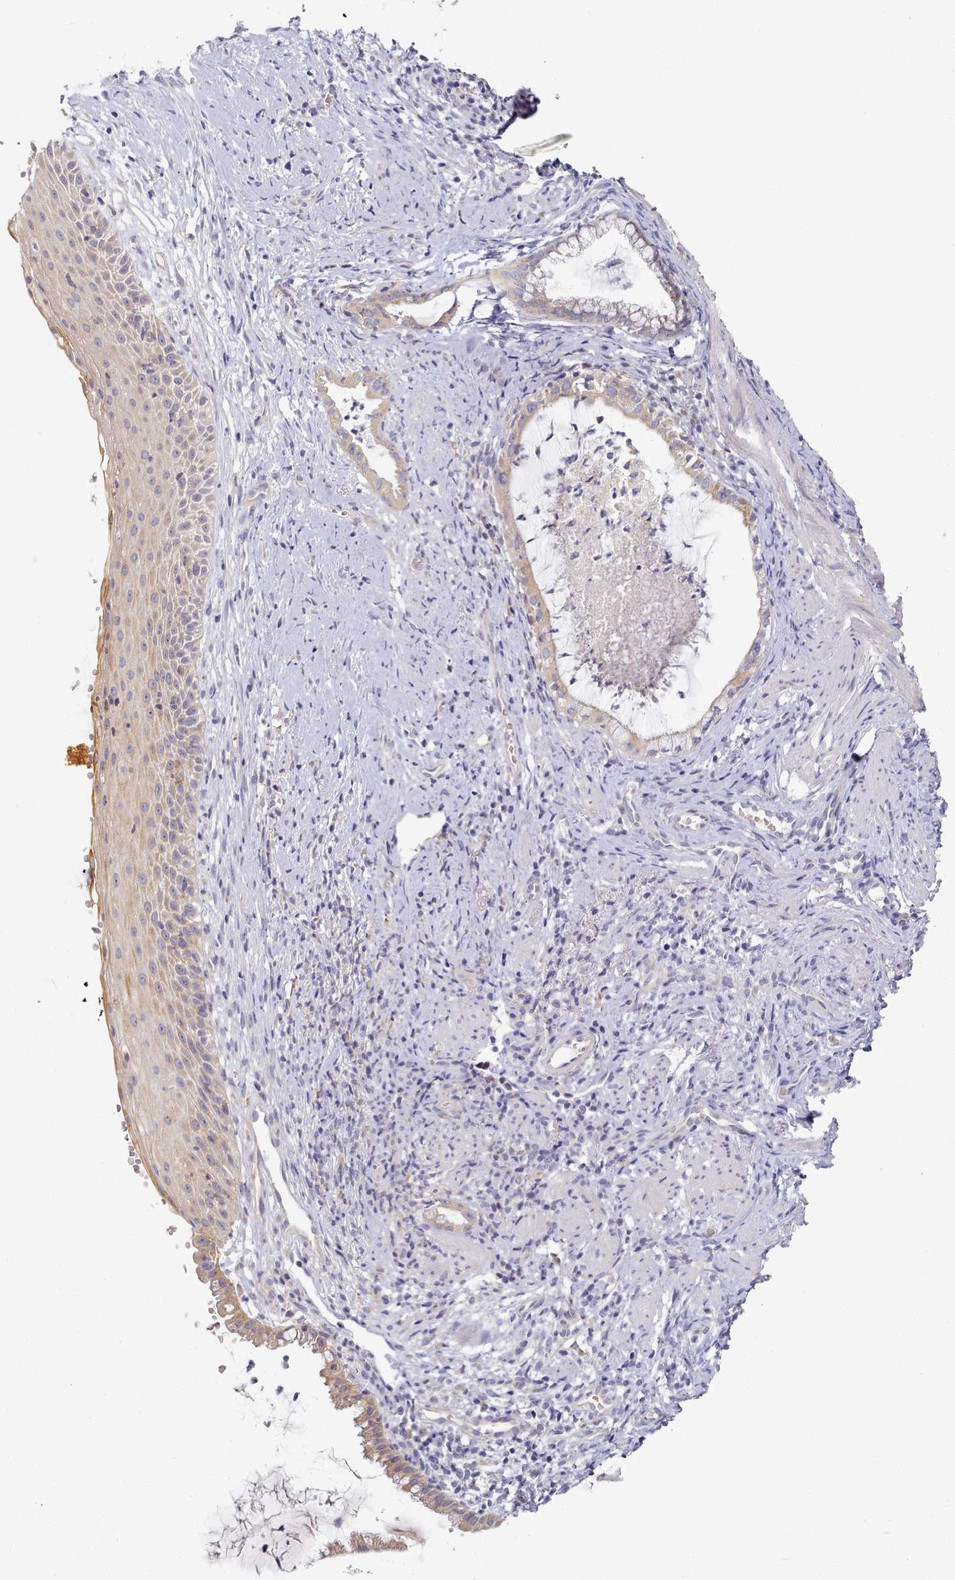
{"staining": {"intensity": "negative", "quantity": "none", "location": "none"}, "tissue": "cervix", "cell_type": "Glandular cells", "image_type": "normal", "snomed": [{"axis": "morphology", "description": "Normal tissue, NOS"}, {"axis": "topography", "description": "Cervix"}], "caption": "Glandular cells show no significant protein staining in benign cervix.", "gene": "TYW1B", "patient": {"sex": "female", "age": 36}}